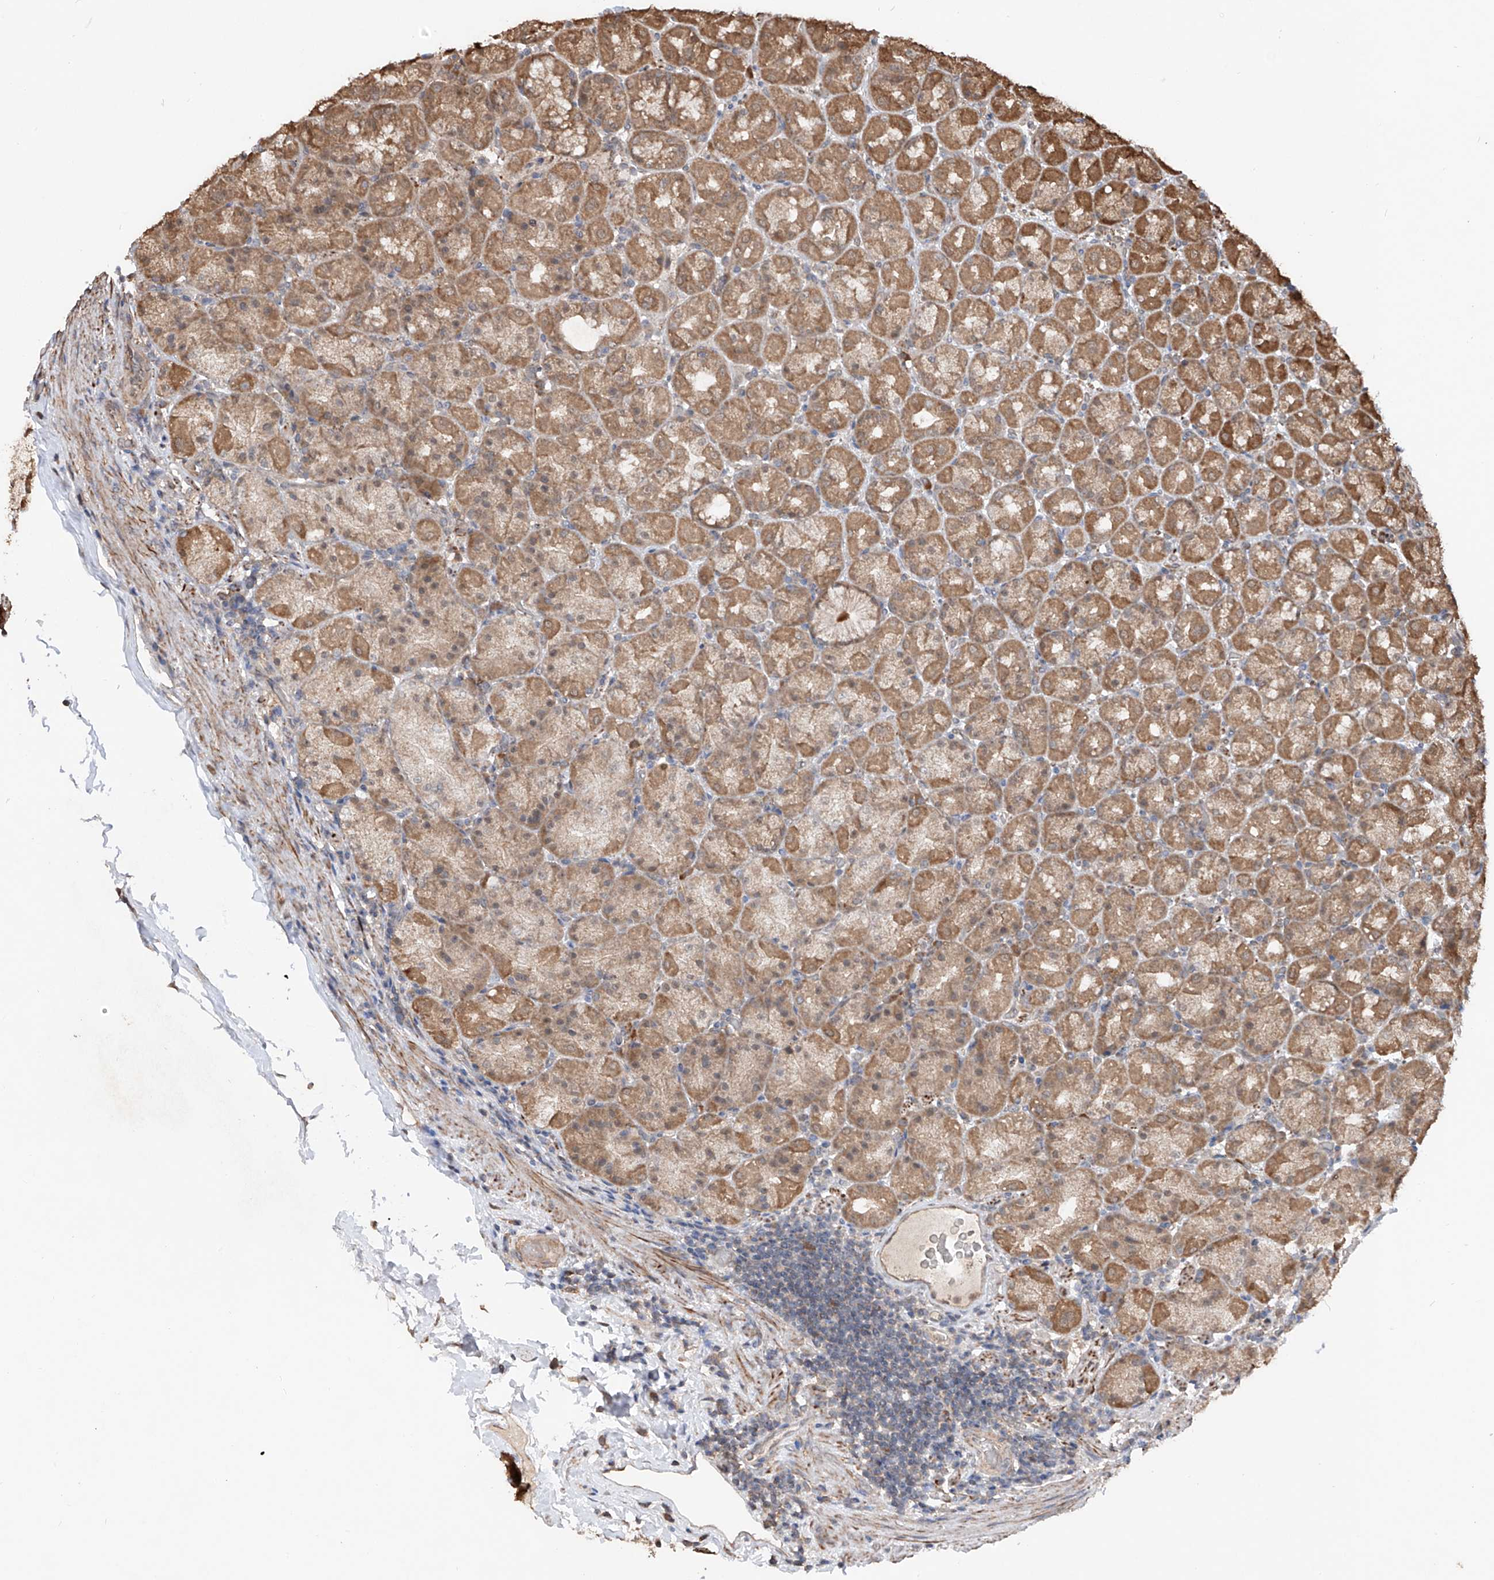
{"staining": {"intensity": "moderate", "quantity": ">75%", "location": "cytoplasmic/membranous"}, "tissue": "stomach", "cell_type": "Glandular cells", "image_type": "normal", "snomed": [{"axis": "morphology", "description": "Normal tissue, NOS"}, {"axis": "topography", "description": "Stomach, upper"}], "caption": "Stomach stained with IHC exhibits moderate cytoplasmic/membranous staining in approximately >75% of glandular cells. (DAB (3,3'-diaminobenzidine) IHC with brightfield microscopy, high magnification).", "gene": "FAM135A", "patient": {"sex": "male", "age": 68}}